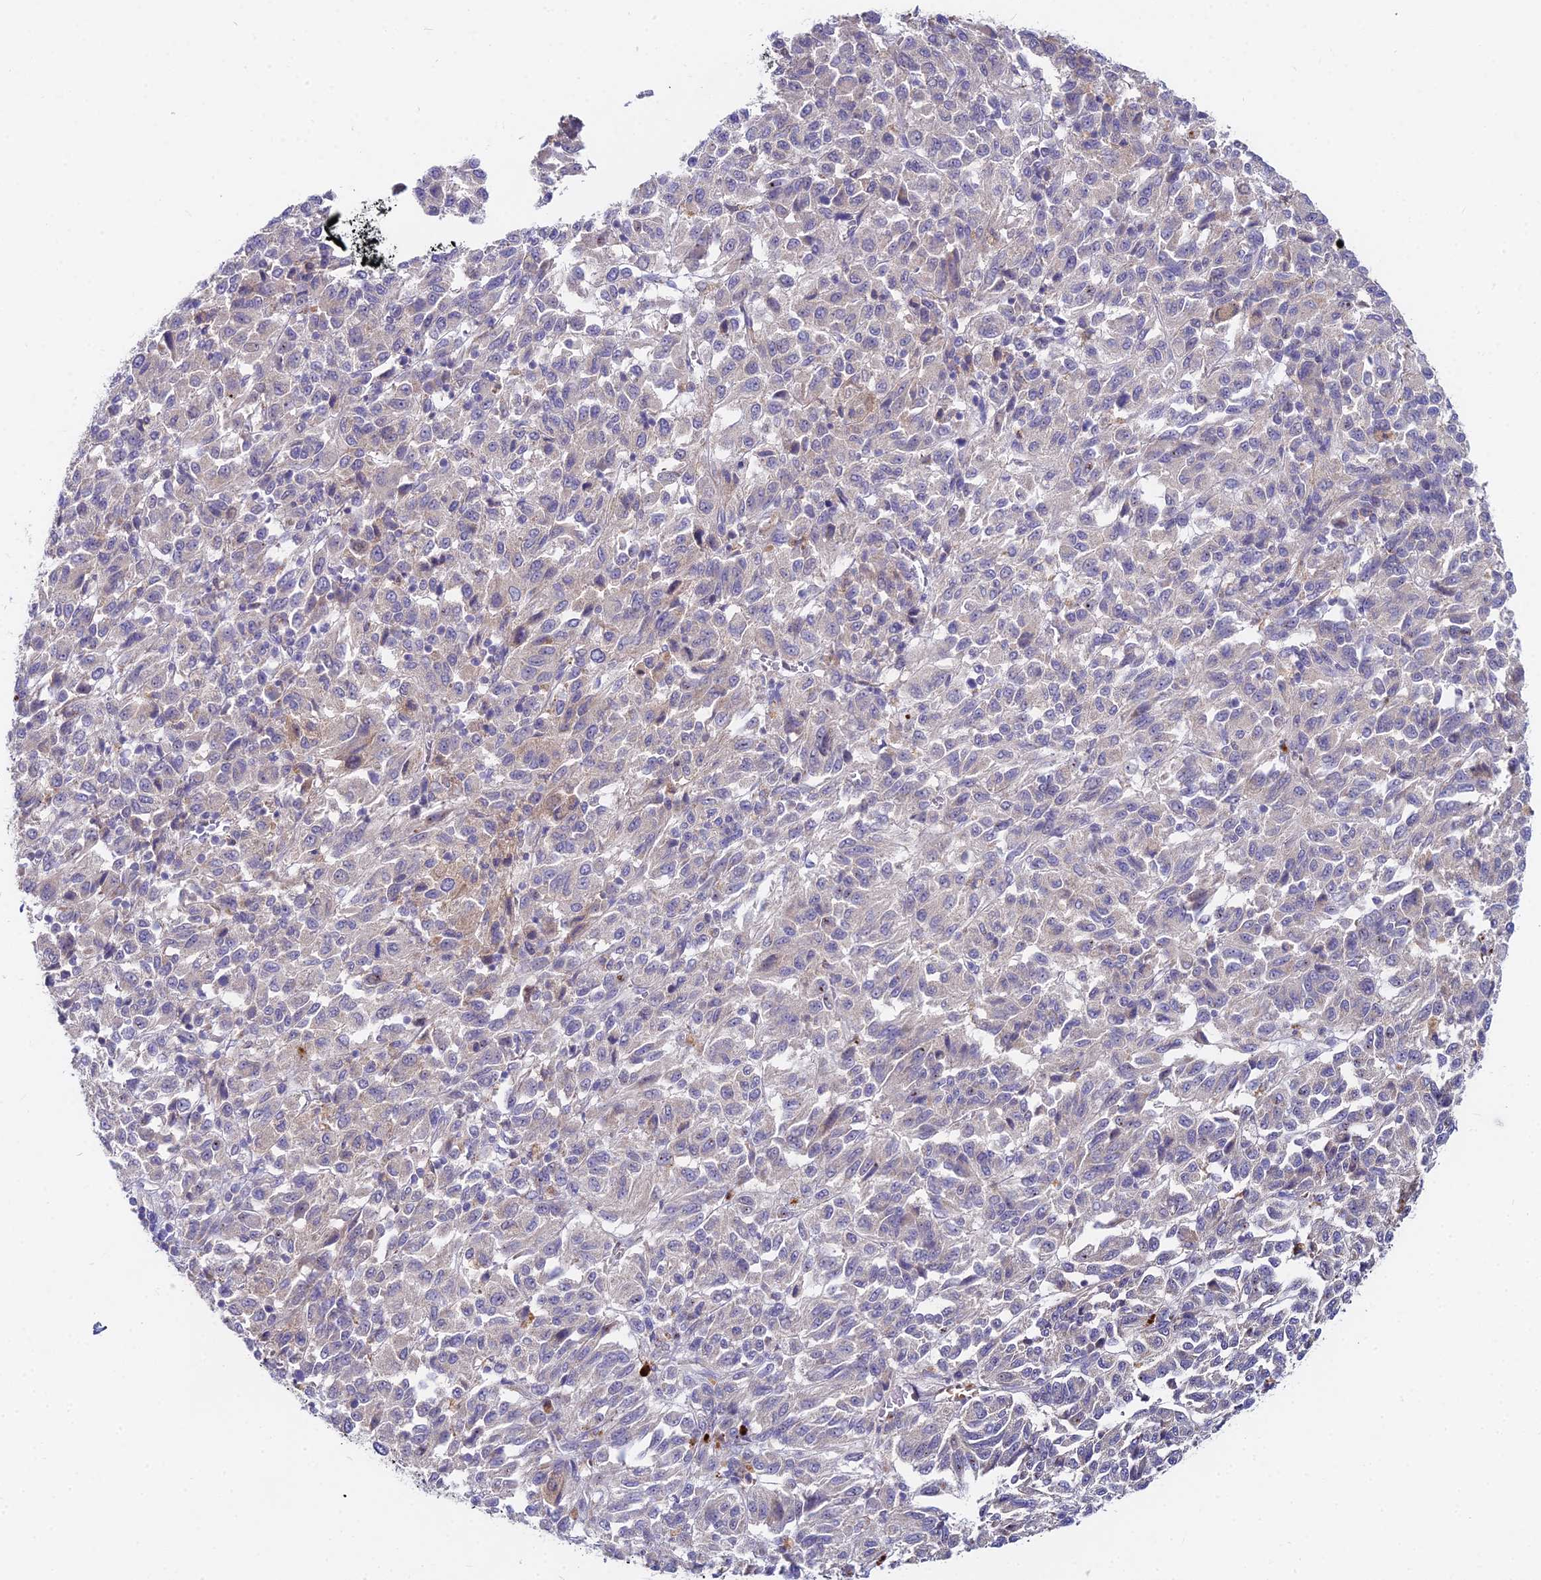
{"staining": {"intensity": "negative", "quantity": "none", "location": "none"}, "tissue": "melanoma", "cell_type": "Tumor cells", "image_type": "cancer", "snomed": [{"axis": "morphology", "description": "Malignant melanoma, Metastatic site"}, {"axis": "topography", "description": "Lung"}], "caption": "An image of human melanoma is negative for staining in tumor cells.", "gene": "WDR43", "patient": {"sex": "male", "age": 64}}